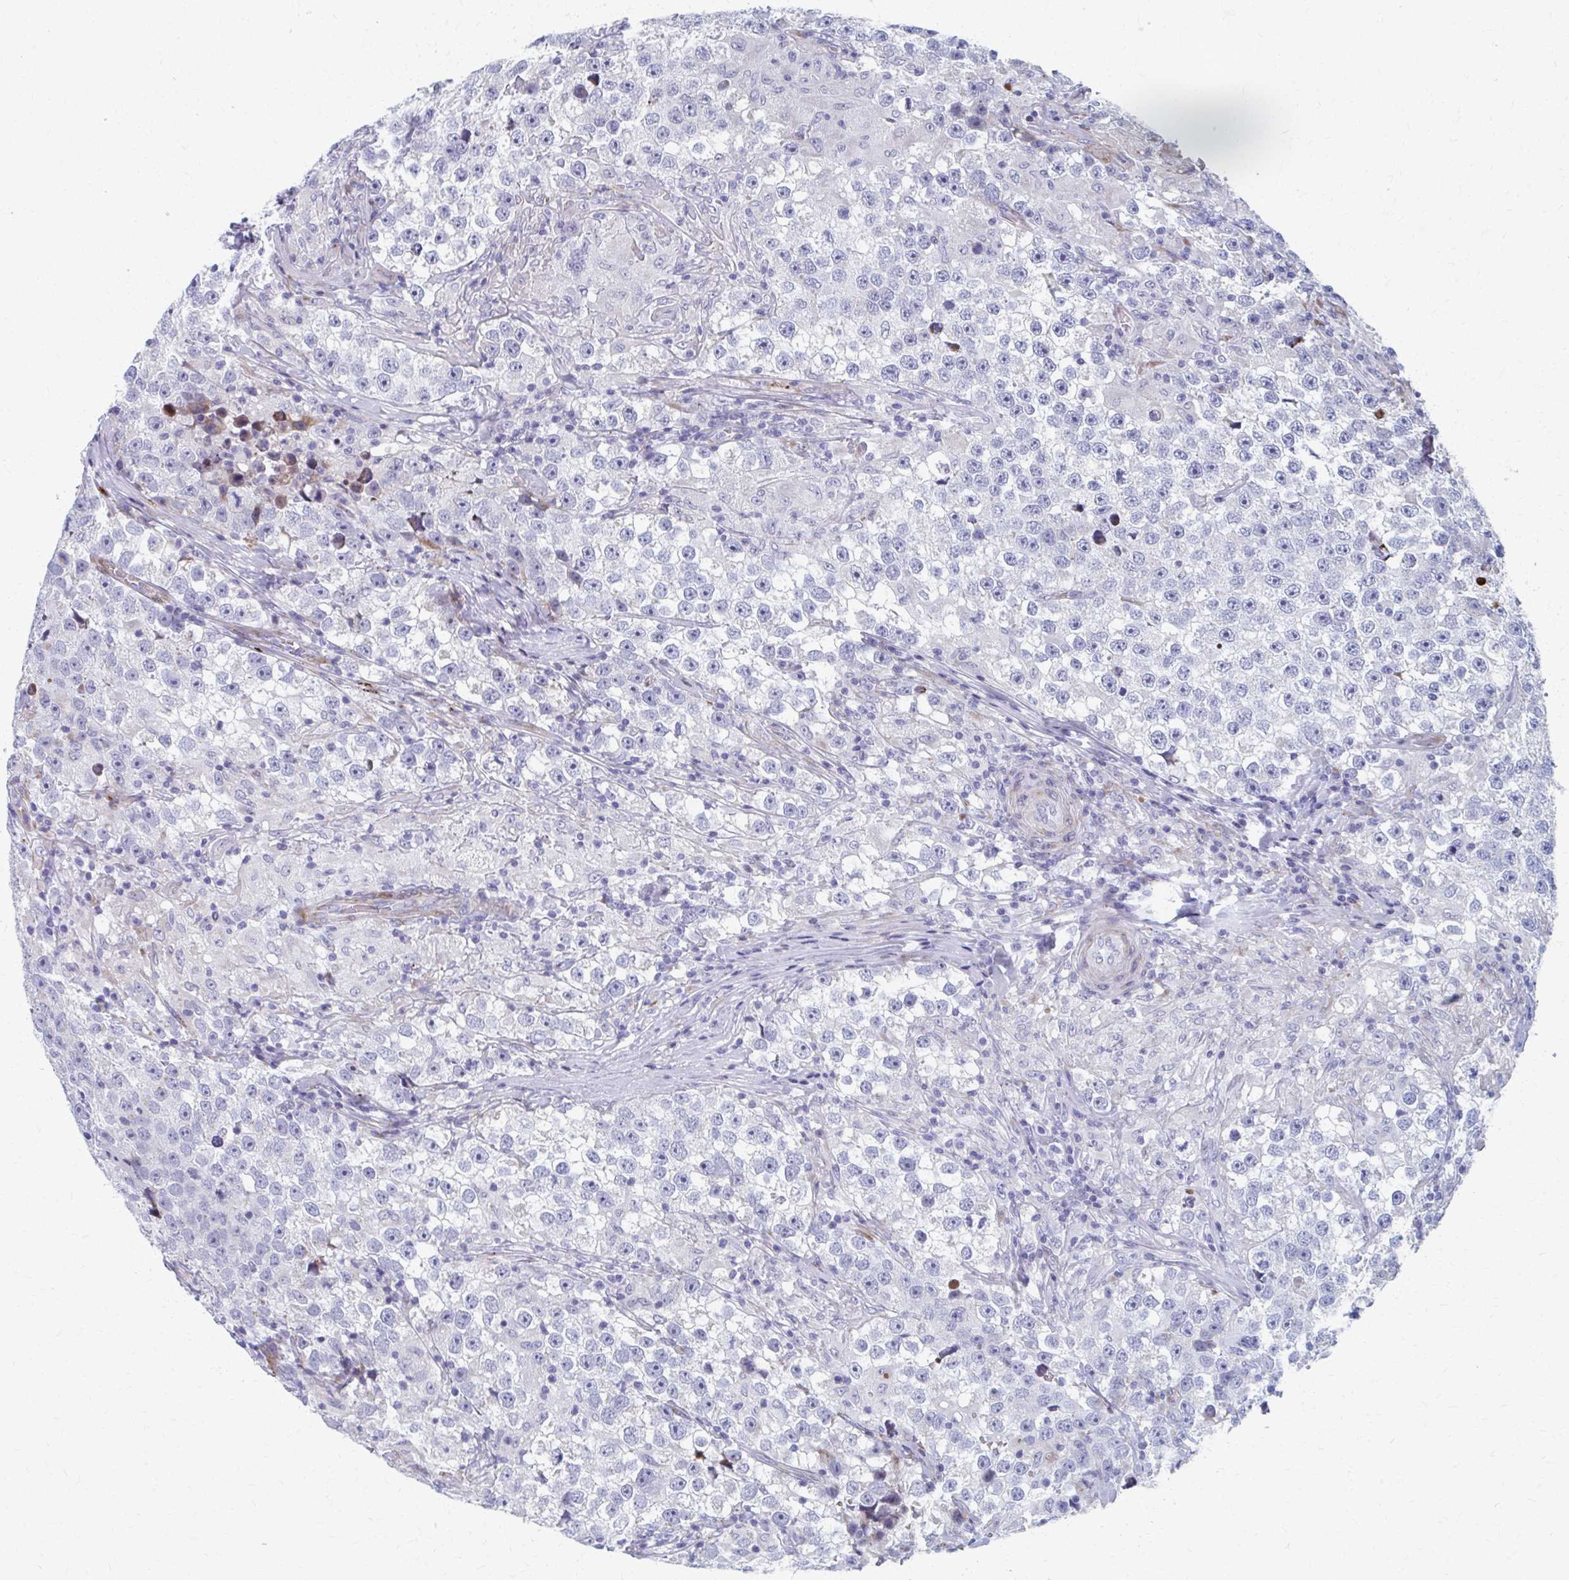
{"staining": {"intensity": "negative", "quantity": "none", "location": "none"}, "tissue": "testis cancer", "cell_type": "Tumor cells", "image_type": "cancer", "snomed": [{"axis": "morphology", "description": "Seminoma, NOS"}, {"axis": "topography", "description": "Testis"}], "caption": "DAB immunohistochemical staining of human testis seminoma demonstrates no significant expression in tumor cells.", "gene": "OLFM2", "patient": {"sex": "male", "age": 46}}